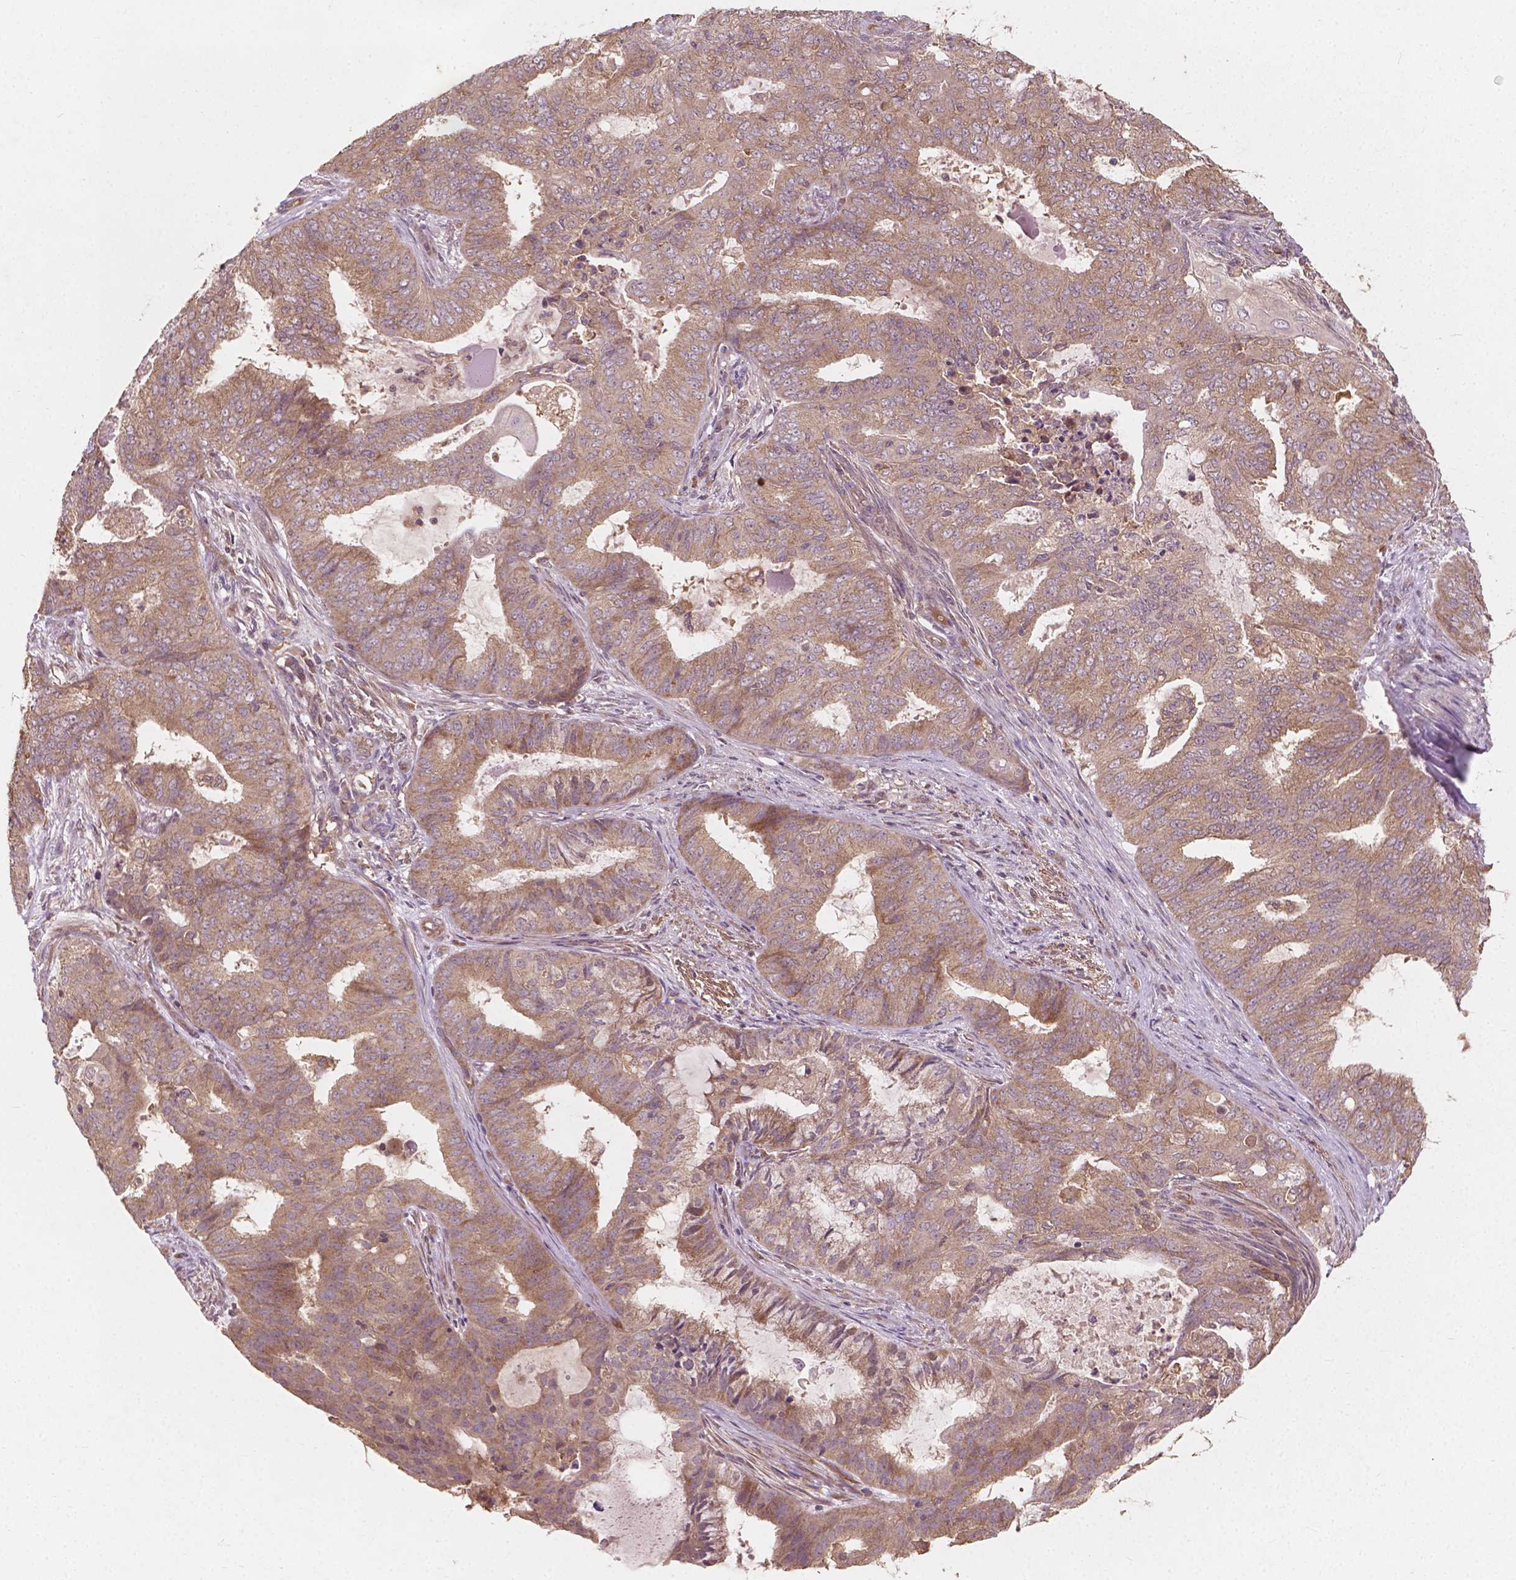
{"staining": {"intensity": "moderate", "quantity": ">75%", "location": "cytoplasmic/membranous"}, "tissue": "endometrial cancer", "cell_type": "Tumor cells", "image_type": "cancer", "snomed": [{"axis": "morphology", "description": "Adenocarcinoma, NOS"}, {"axis": "topography", "description": "Endometrium"}], "caption": "Endometrial cancer was stained to show a protein in brown. There is medium levels of moderate cytoplasmic/membranous positivity in about >75% of tumor cells.", "gene": "CYFIP2", "patient": {"sex": "female", "age": 62}}